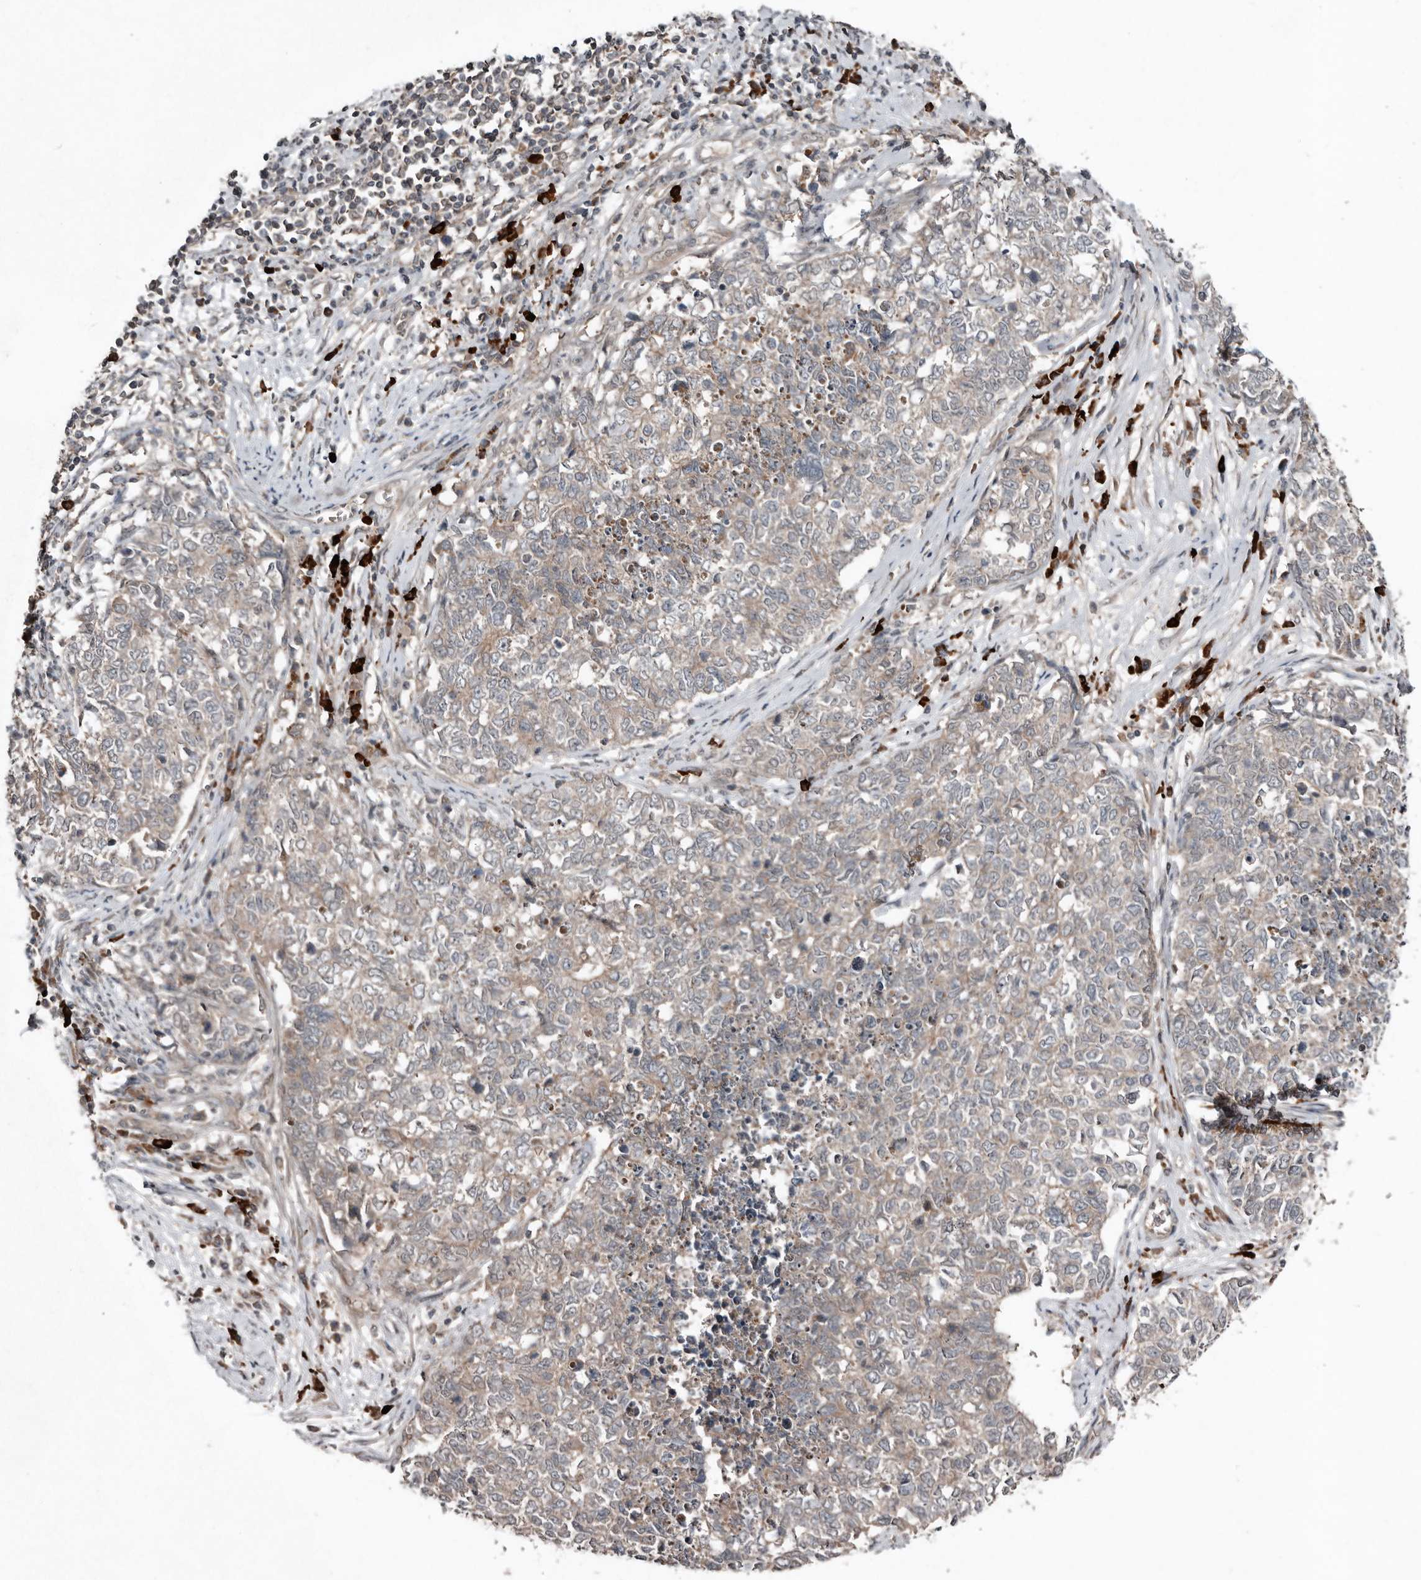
{"staining": {"intensity": "negative", "quantity": "none", "location": "none"}, "tissue": "cervical cancer", "cell_type": "Tumor cells", "image_type": "cancer", "snomed": [{"axis": "morphology", "description": "Squamous cell carcinoma, NOS"}, {"axis": "topography", "description": "Cervix"}], "caption": "Cervical squamous cell carcinoma was stained to show a protein in brown. There is no significant staining in tumor cells. Brightfield microscopy of IHC stained with DAB (3,3'-diaminobenzidine) (brown) and hematoxylin (blue), captured at high magnification.", "gene": "TEAD3", "patient": {"sex": "female", "age": 63}}